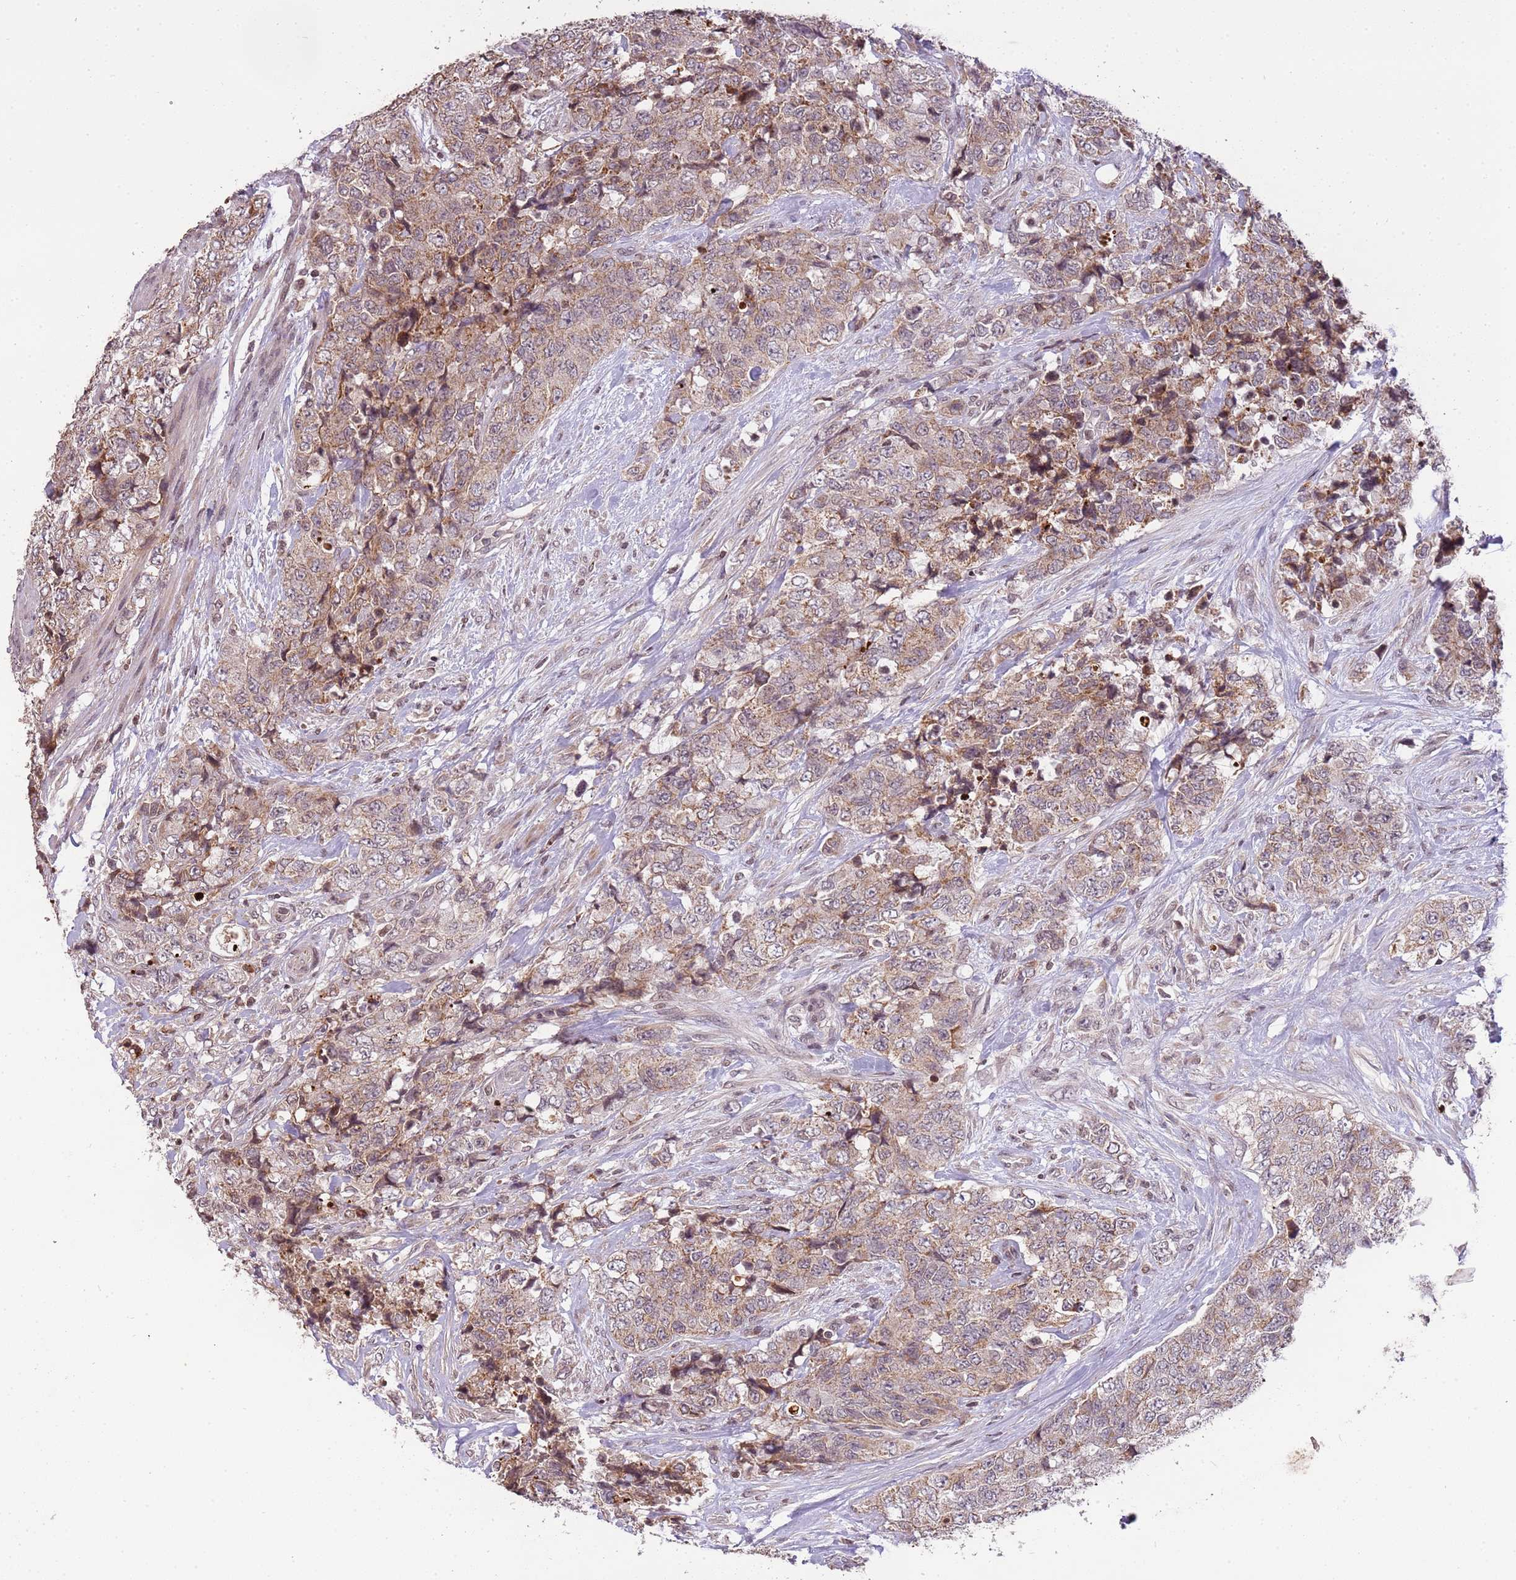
{"staining": {"intensity": "moderate", "quantity": "25%-75%", "location": "cytoplasmic/membranous"}, "tissue": "urothelial cancer", "cell_type": "Tumor cells", "image_type": "cancer", "snomed": [{"axis": "morphology", "description": "Urothelial carcinoma, High grade"}, {"axis": "topography", "description": "Urinary bladder"}], "caption": "Protein staining of urothelial cancer tissue reveals moderate cytoplasmic/membranous staining in approximately 25%-75% of tumor cells. The staining was performed using DAB to visualize the protein expression in brown, while the nuclei were stained in blue with hematoxylin (Magnification: 20x).", "gene": "SAMSN1", "patient": {"sex": "female", "age": 78}}